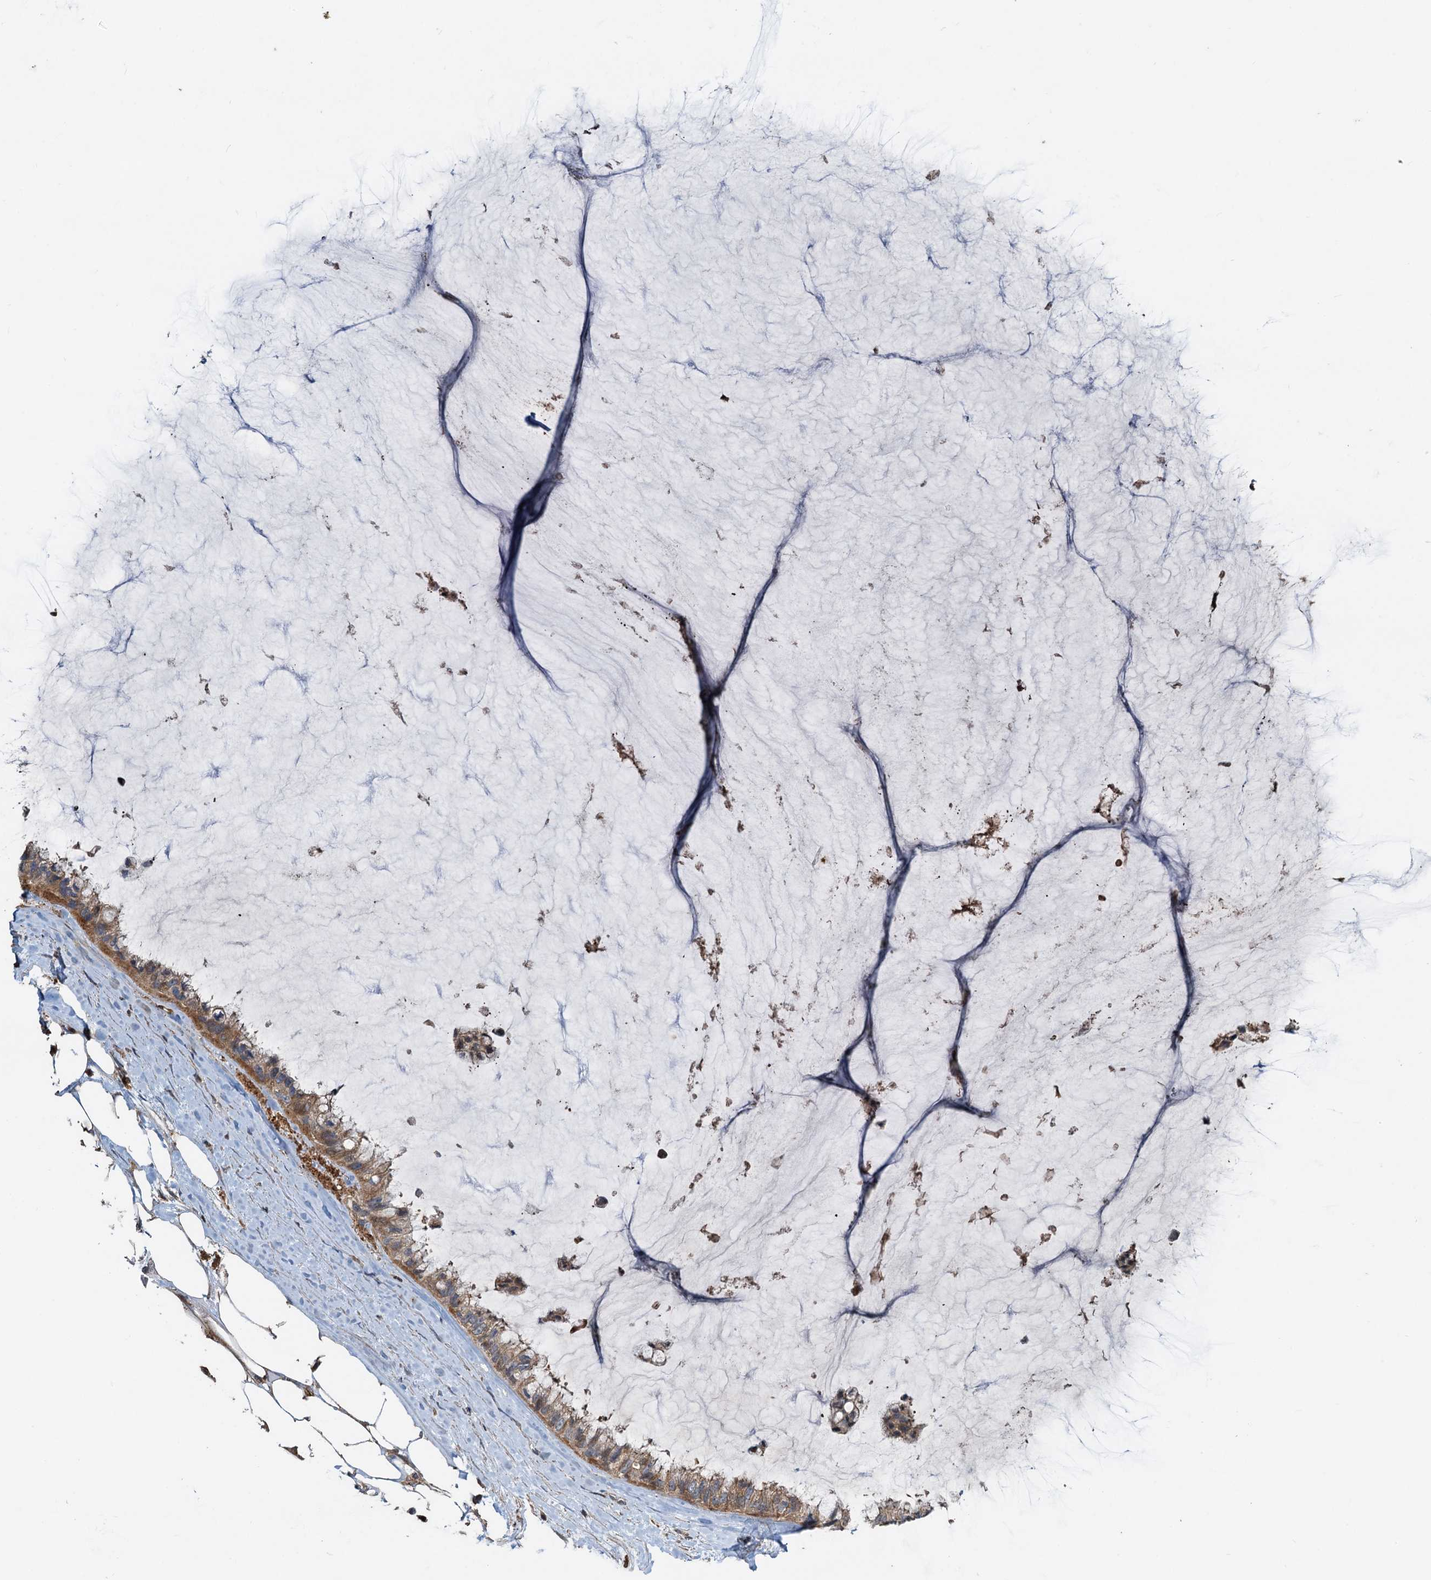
{"staining": {"intensity": "moderate", "quantity": ">75%", "location": "cytoplasmic/membranous"}, "tissue": "ovarian cancer", "cell_type": "Tumor cells", "image_type": "cancer", "snomed": [{"axis": "morphology", "description": "Cystadenocarcinoma, mucinous, NOS"}, {"axis": "topography", "description": "Ovary"}], "caption": "Protein staining displays moderate cytoplasmic/membranous expression in about >75% of tumor cells in ovarian cancer (mucinous cystadenocarcinoma).", "gene": "SDS", "patient": {"sex": "female", "age": 39}}